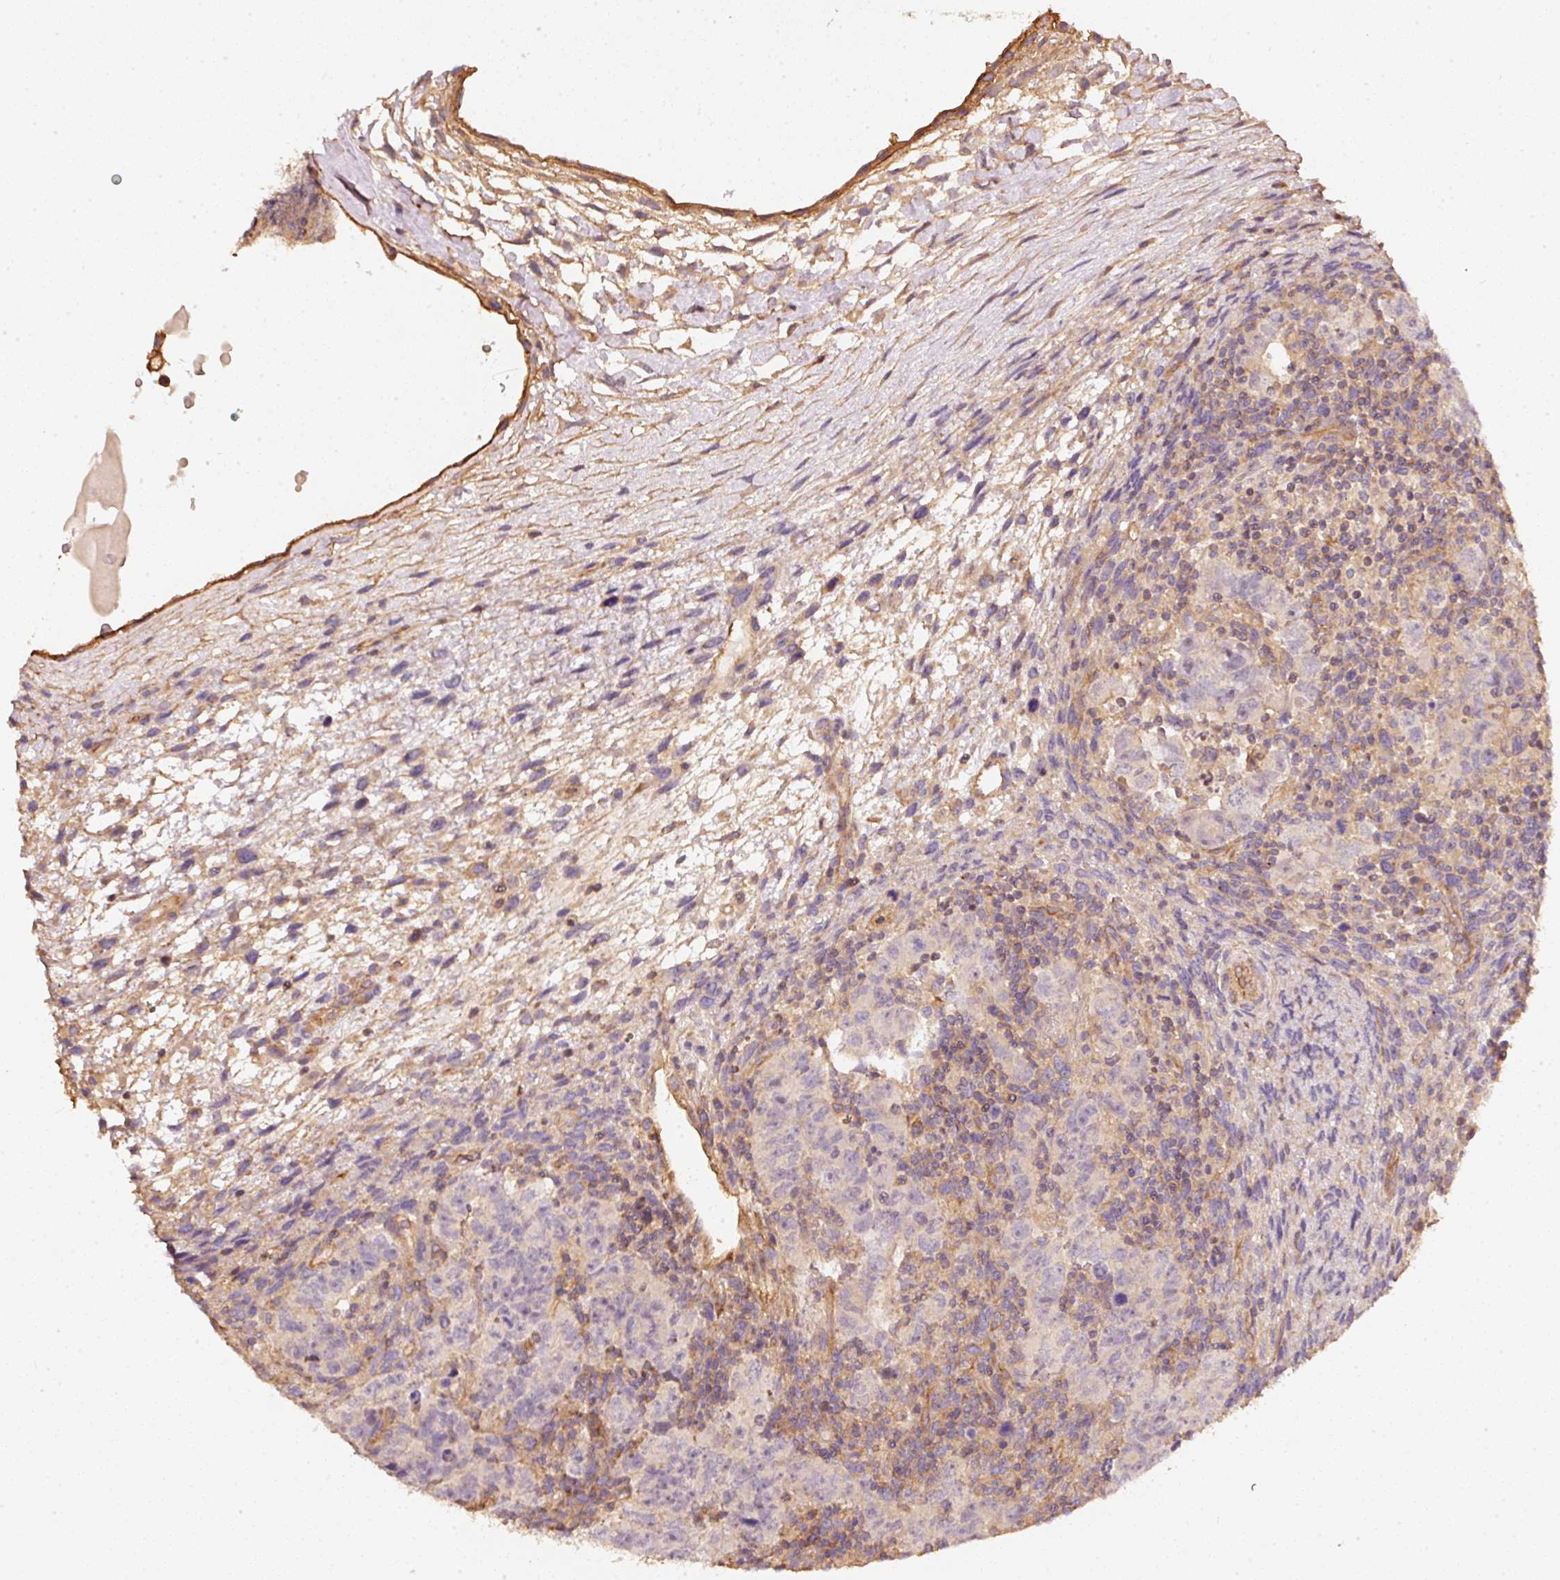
{"staining": {"intensity": "negative", "quantity": "none", "location": "none"}, "tissue": "testis cancer", "cell_type": "Tumor cells", "image_type": "cancer", "snomed": [{"axis": "morphology", "description": "Carcinoma, Embryonal, NOS"}, {"axis": "topography", "description": "Testis"}], "caption": "IHC photomicrograph of neoplastic tissue: human embryonal carcinoma (testis) stained with DAB reveals no significant protein expression in tumor cells.", "gene": "CEP95", "patient": {"sex": "male", "age": 24}}